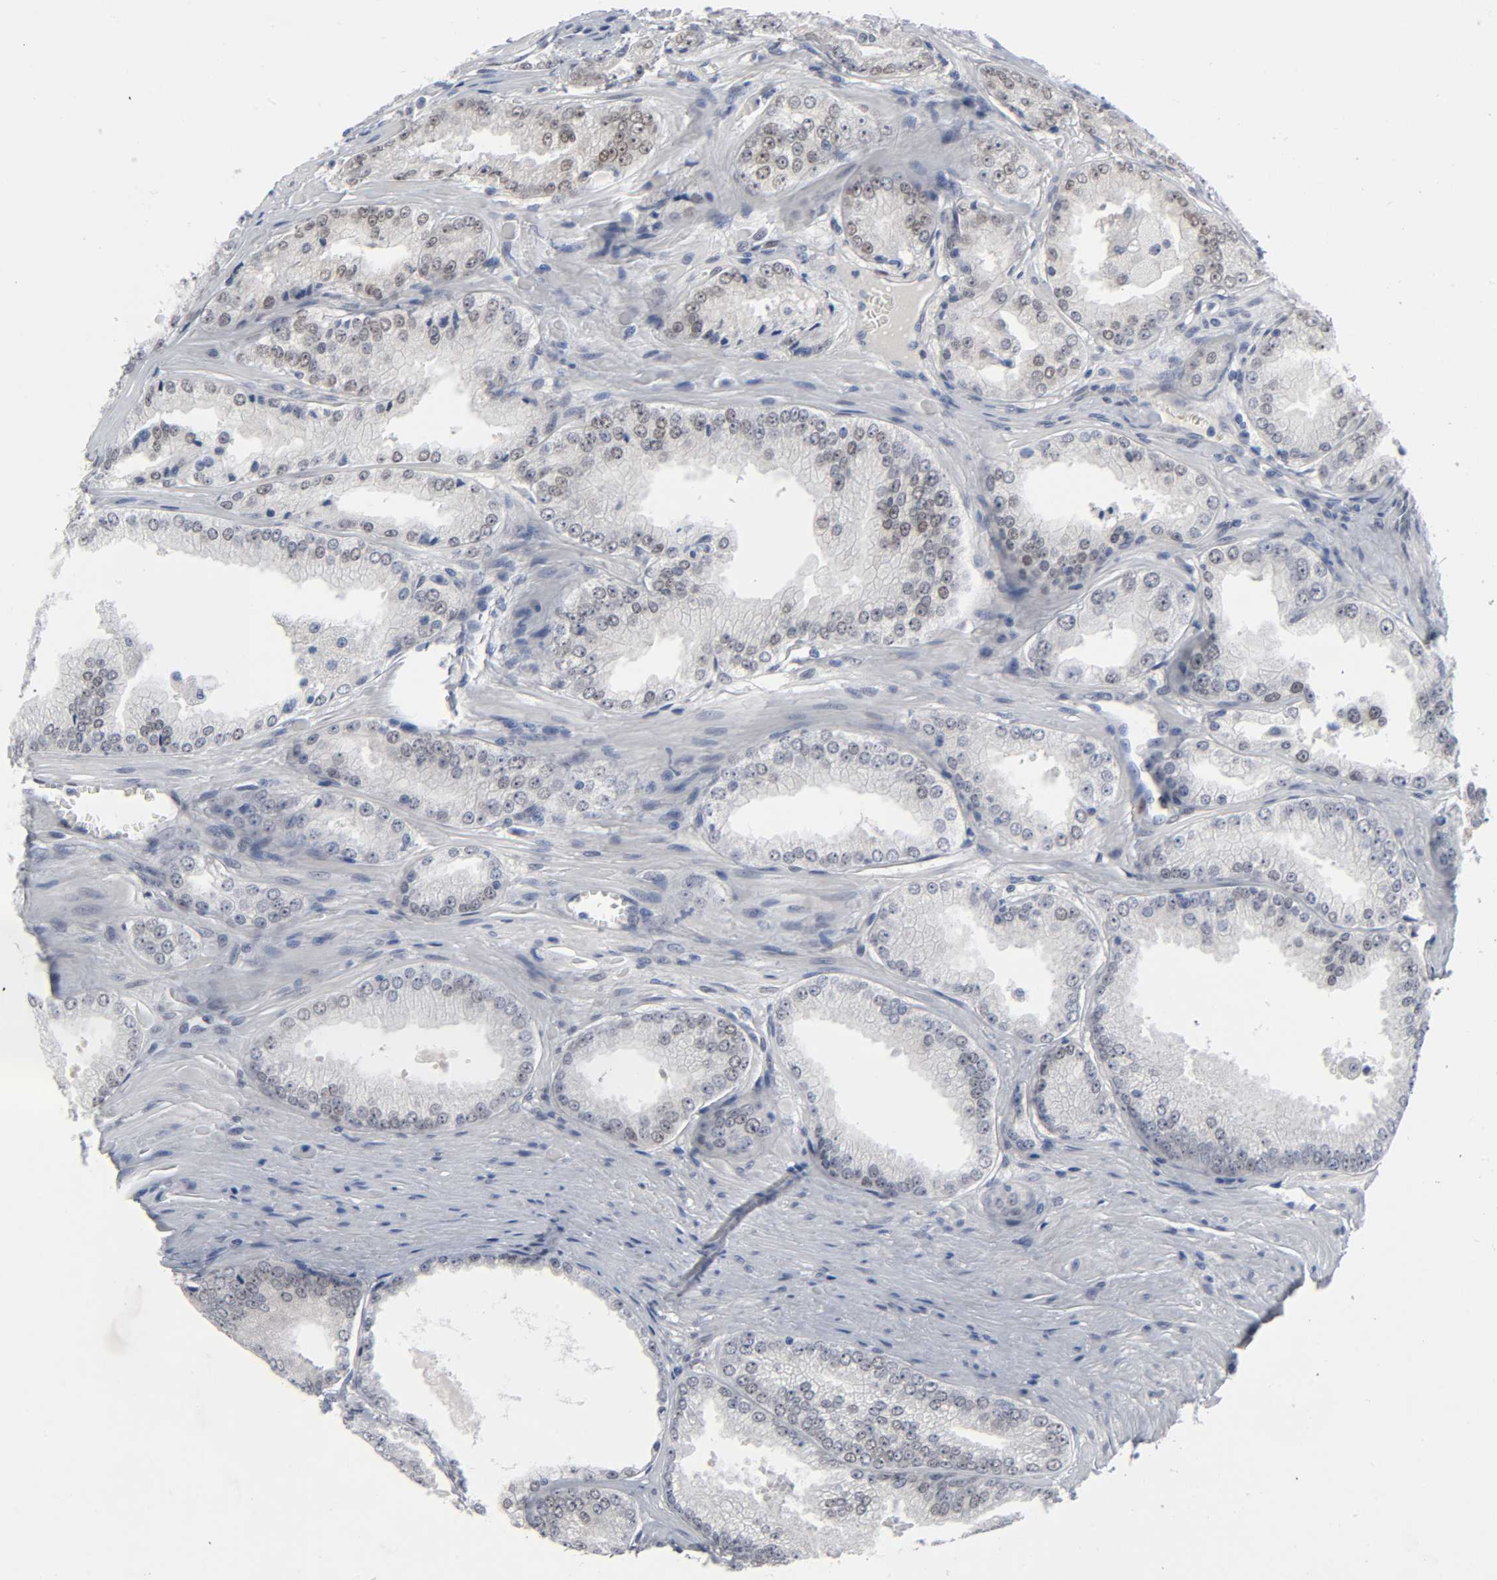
{"staining": {"intensity": "weak", "quantity": "25%-75%", "location": "nuclear"}, "tissue": "prostate cancer", "cell_type": "Tumor cells", "image_type": "cancer", "snomed": [{"axis": "morphology", "description": "Adenocarcinoma, High grade"}, {"axis": "topography", "description": "Prostate"}], "caption": "A brown stain highlights weak nuclear staining of a protein in human high-grade adenocarcinoma (prostate) tumor cells.", "gene": "SALL2", "patient": {"sex": "male", "age": 61}}